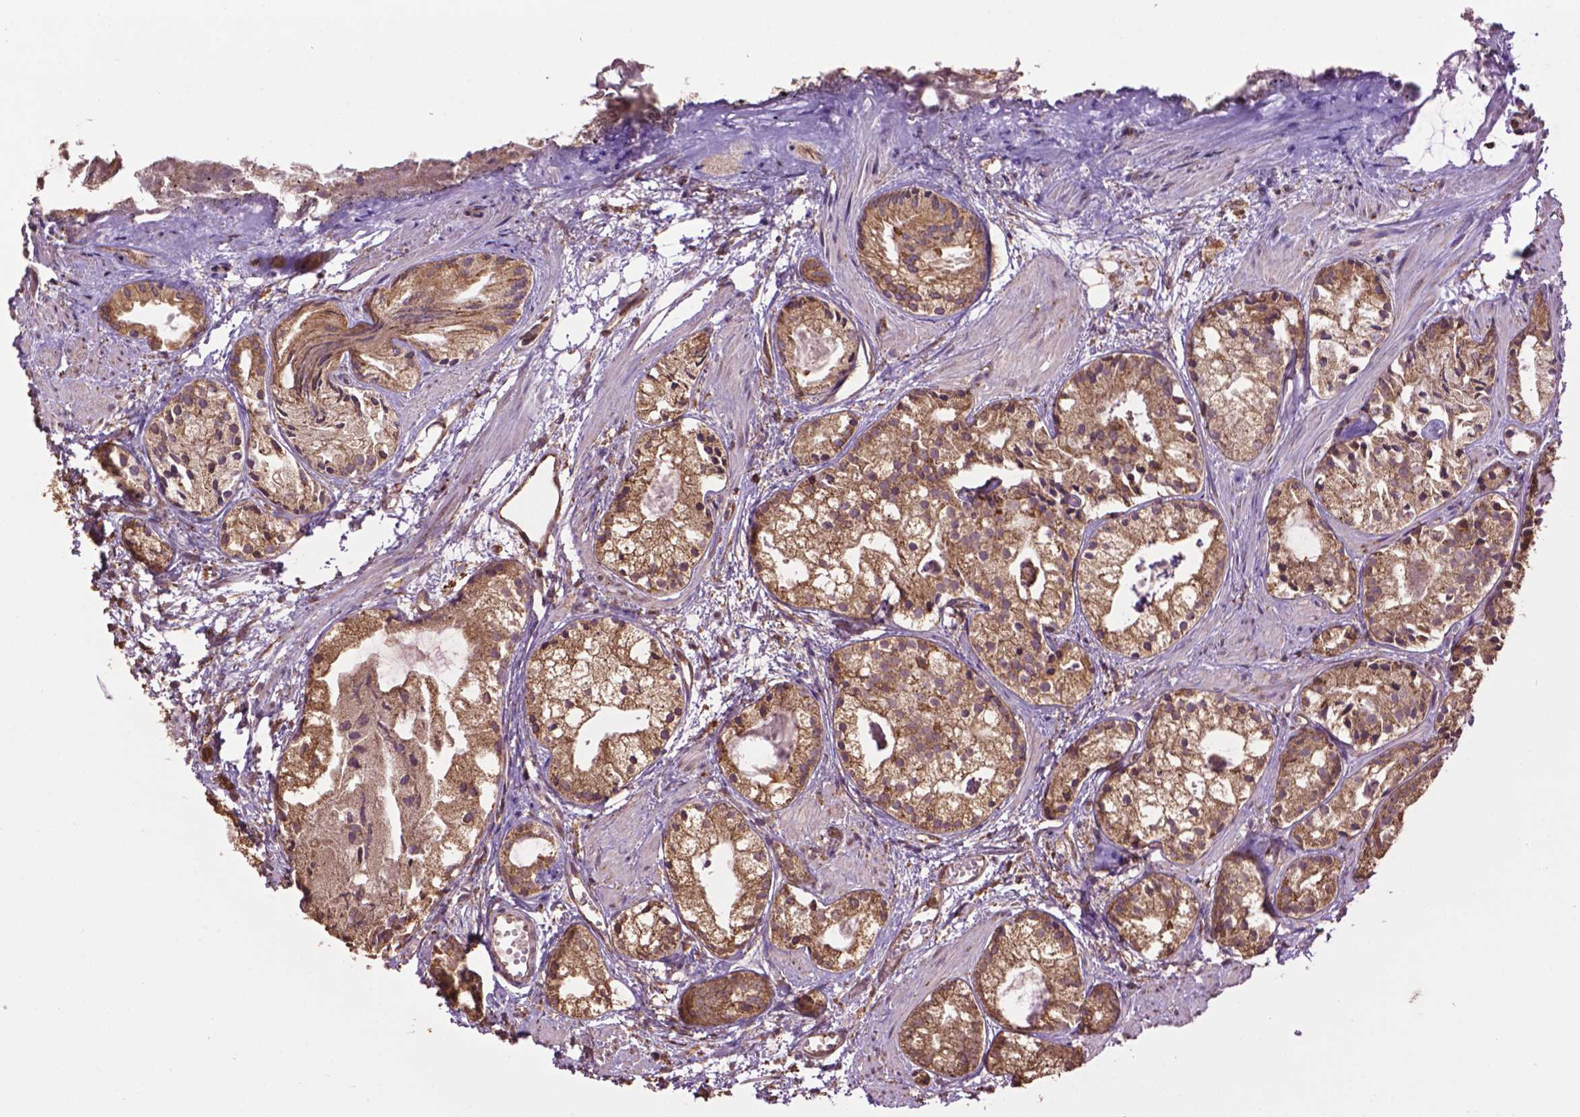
{"staining": {"intensity": "moderate", "quantity": ">75%", "location": "cytoplasmic/membranous"}, "tissue": "prostate cancer", "cell_type": "Tumor cells", "image_type": "cancer", "snomed": [{"axis": "morphology", "description": "Adenocarcinoma, High grade"}, {"axis": "topography", "description": "Prostate"}], "caption": "Tumor cells exhibit moderate cytoplasmic/membranous positivity in approximately >75% of cells in prostate adenocarcinoma (high-grade).", "gene": "PPP2R5E", "patient": {"sex": "male", "age": 85}}